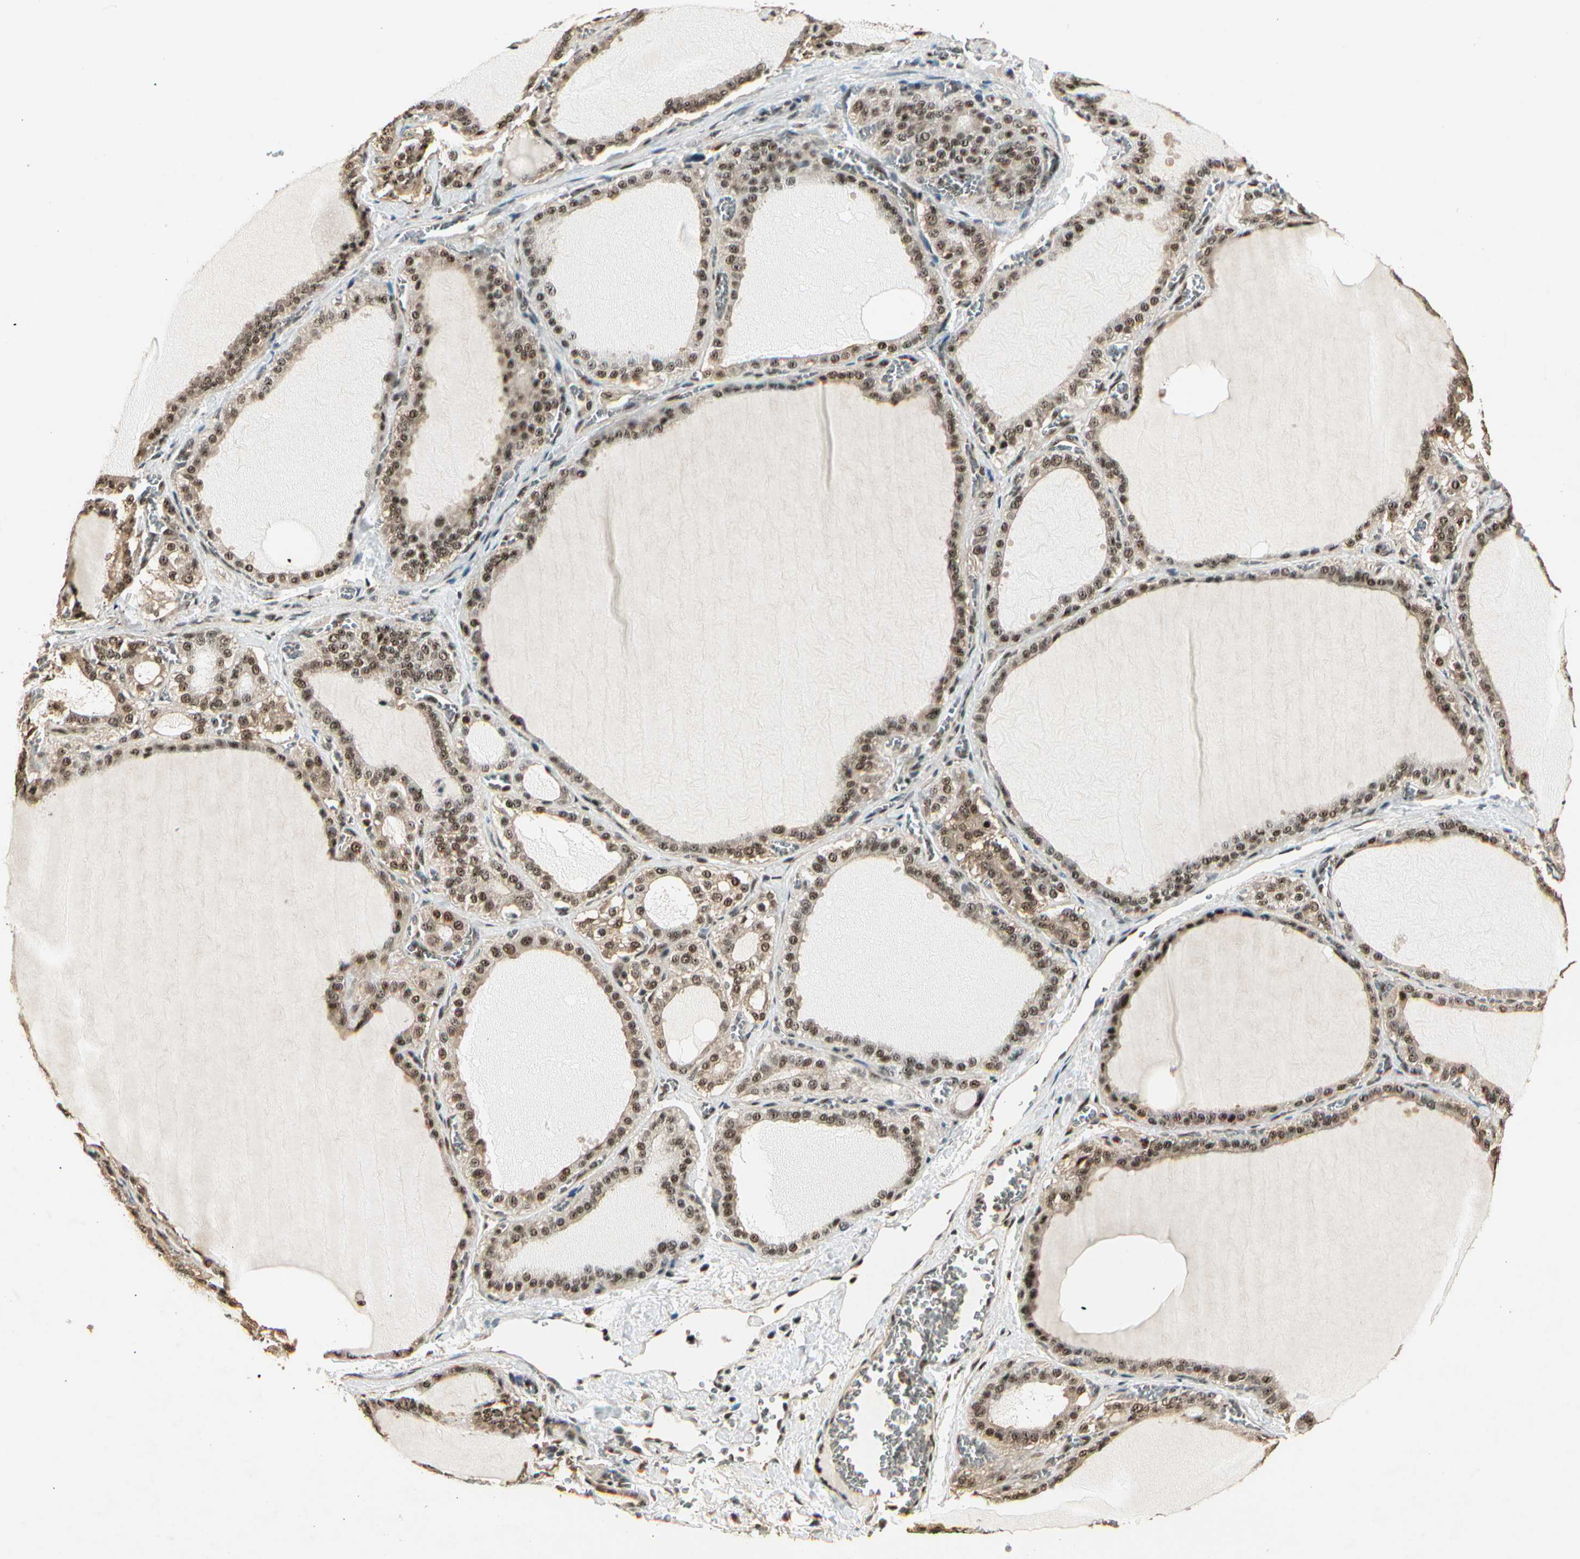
{"staining": {"intensity": "strong", "quantity": ">75%", "location": "cytoplasmic/membranous,nuclear"}, "tissue": "thyroid gland", "cell_type": "Glandular cells", "image_type": "normal", "snomed": [{"axis": "morphology", "description": "Normal tissue, NOS"}, {"axis": "topography", "description": "Thyroid gland"}], "caption": "A micrograph showing strong cytoplasmic/membranous,nuclear staining in about >75% of glandular cells in benign thyroid gland, as visualized by brown immunohistochemical staining.", "gene": "RBM25", "patient": {"sex": "female", "age": 55}}